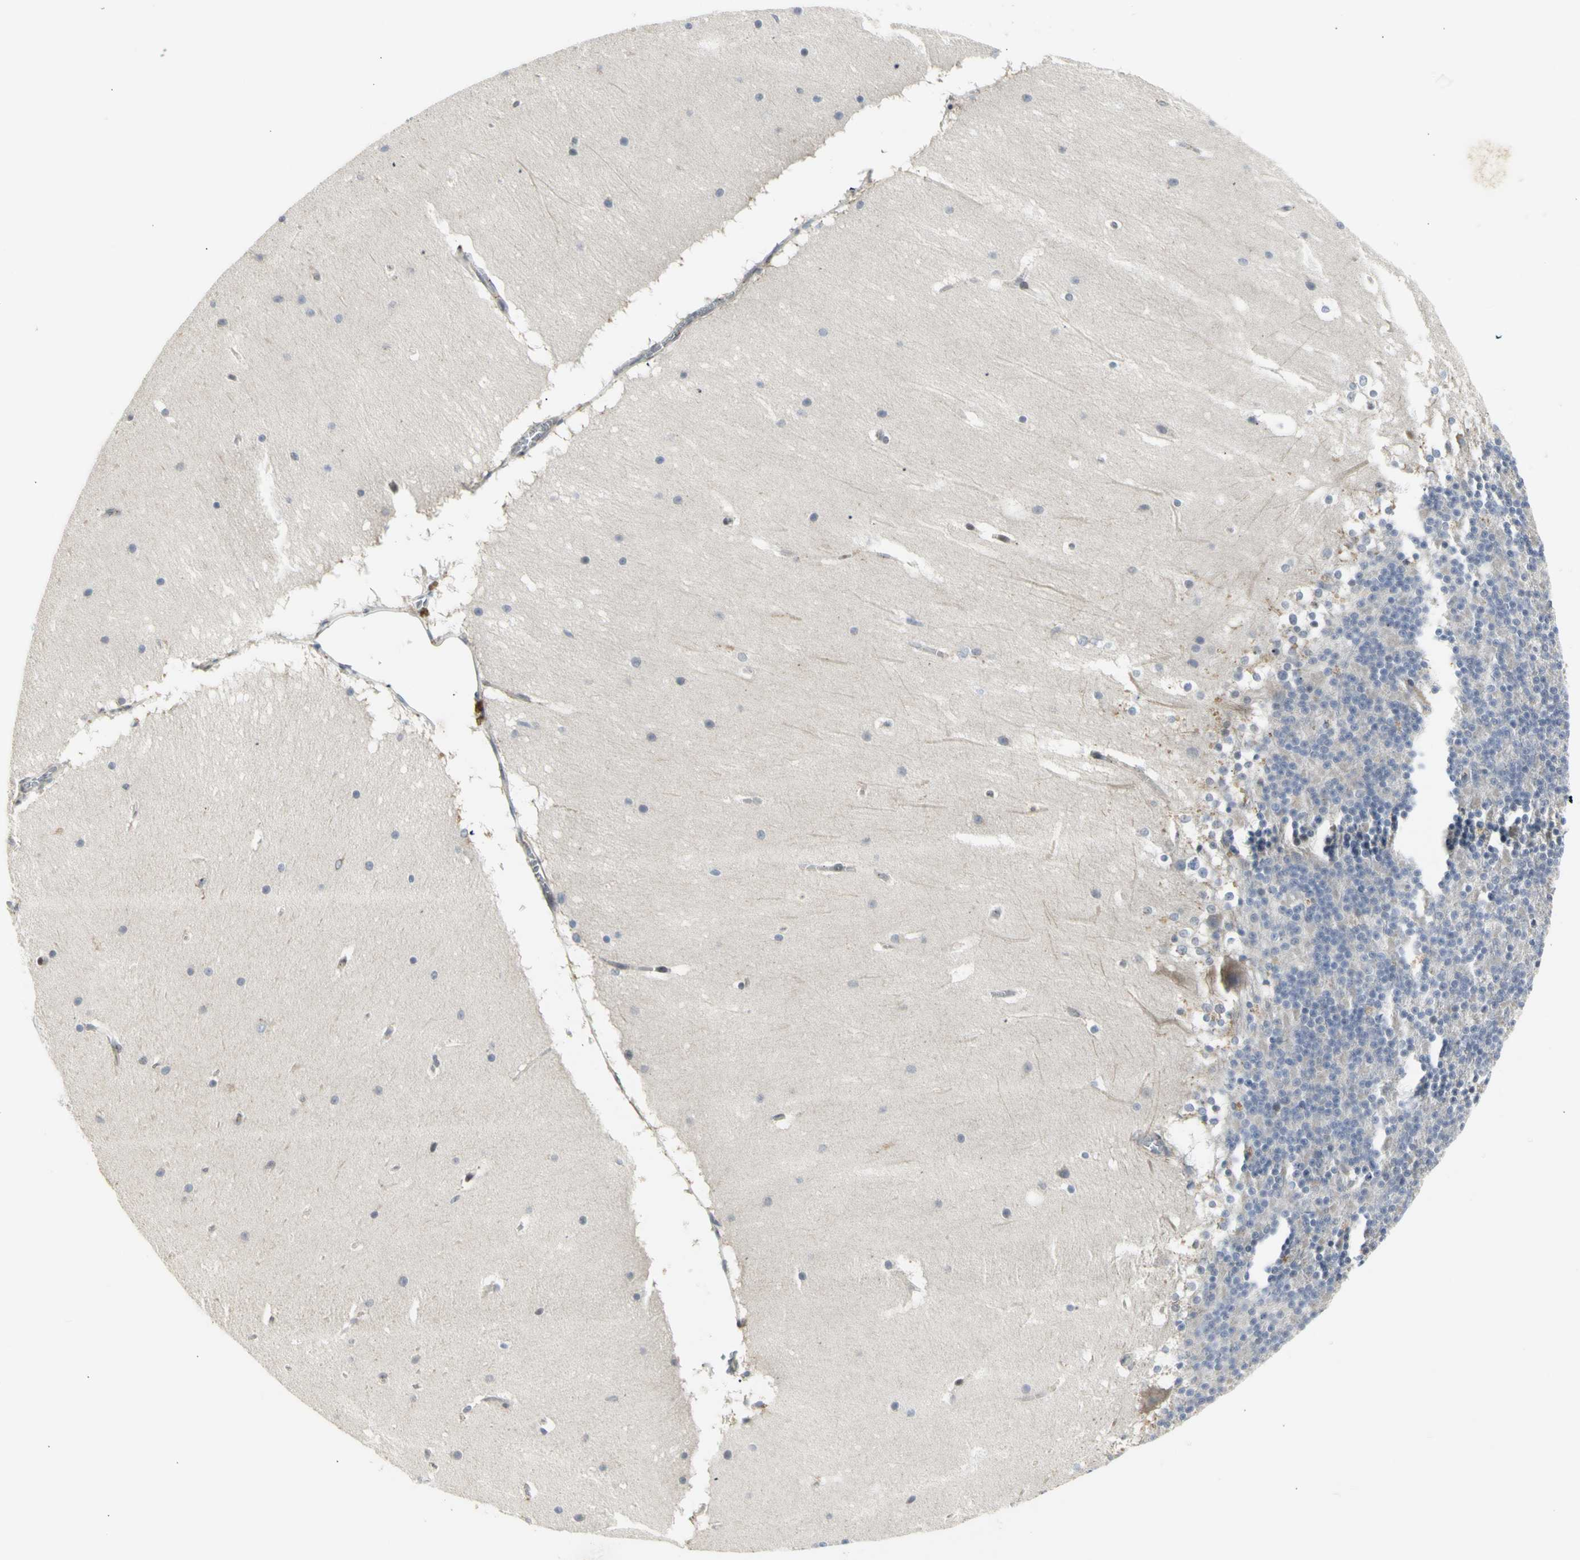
{"staining": {"intensity": "negative", "quantity": "none", "location": "none"}, "tissue": "cerebellum", "cell_type": "Cells in granular layer", "image_type": "normal", "snomed": [{"axis": "morphology", "description": "Normal tissue, NOS"}, {"axis": "topography", "description": "Cerebellum"}], "caption": "Histopathology image shows no protein positivity in cells in granular layer of benign cerebellum. (Immunohistochemistry (ihc), brightfield microscopy, high magnification).", "gene": "DHRS7B", "patient": {"sex": "female", "age": 19}}